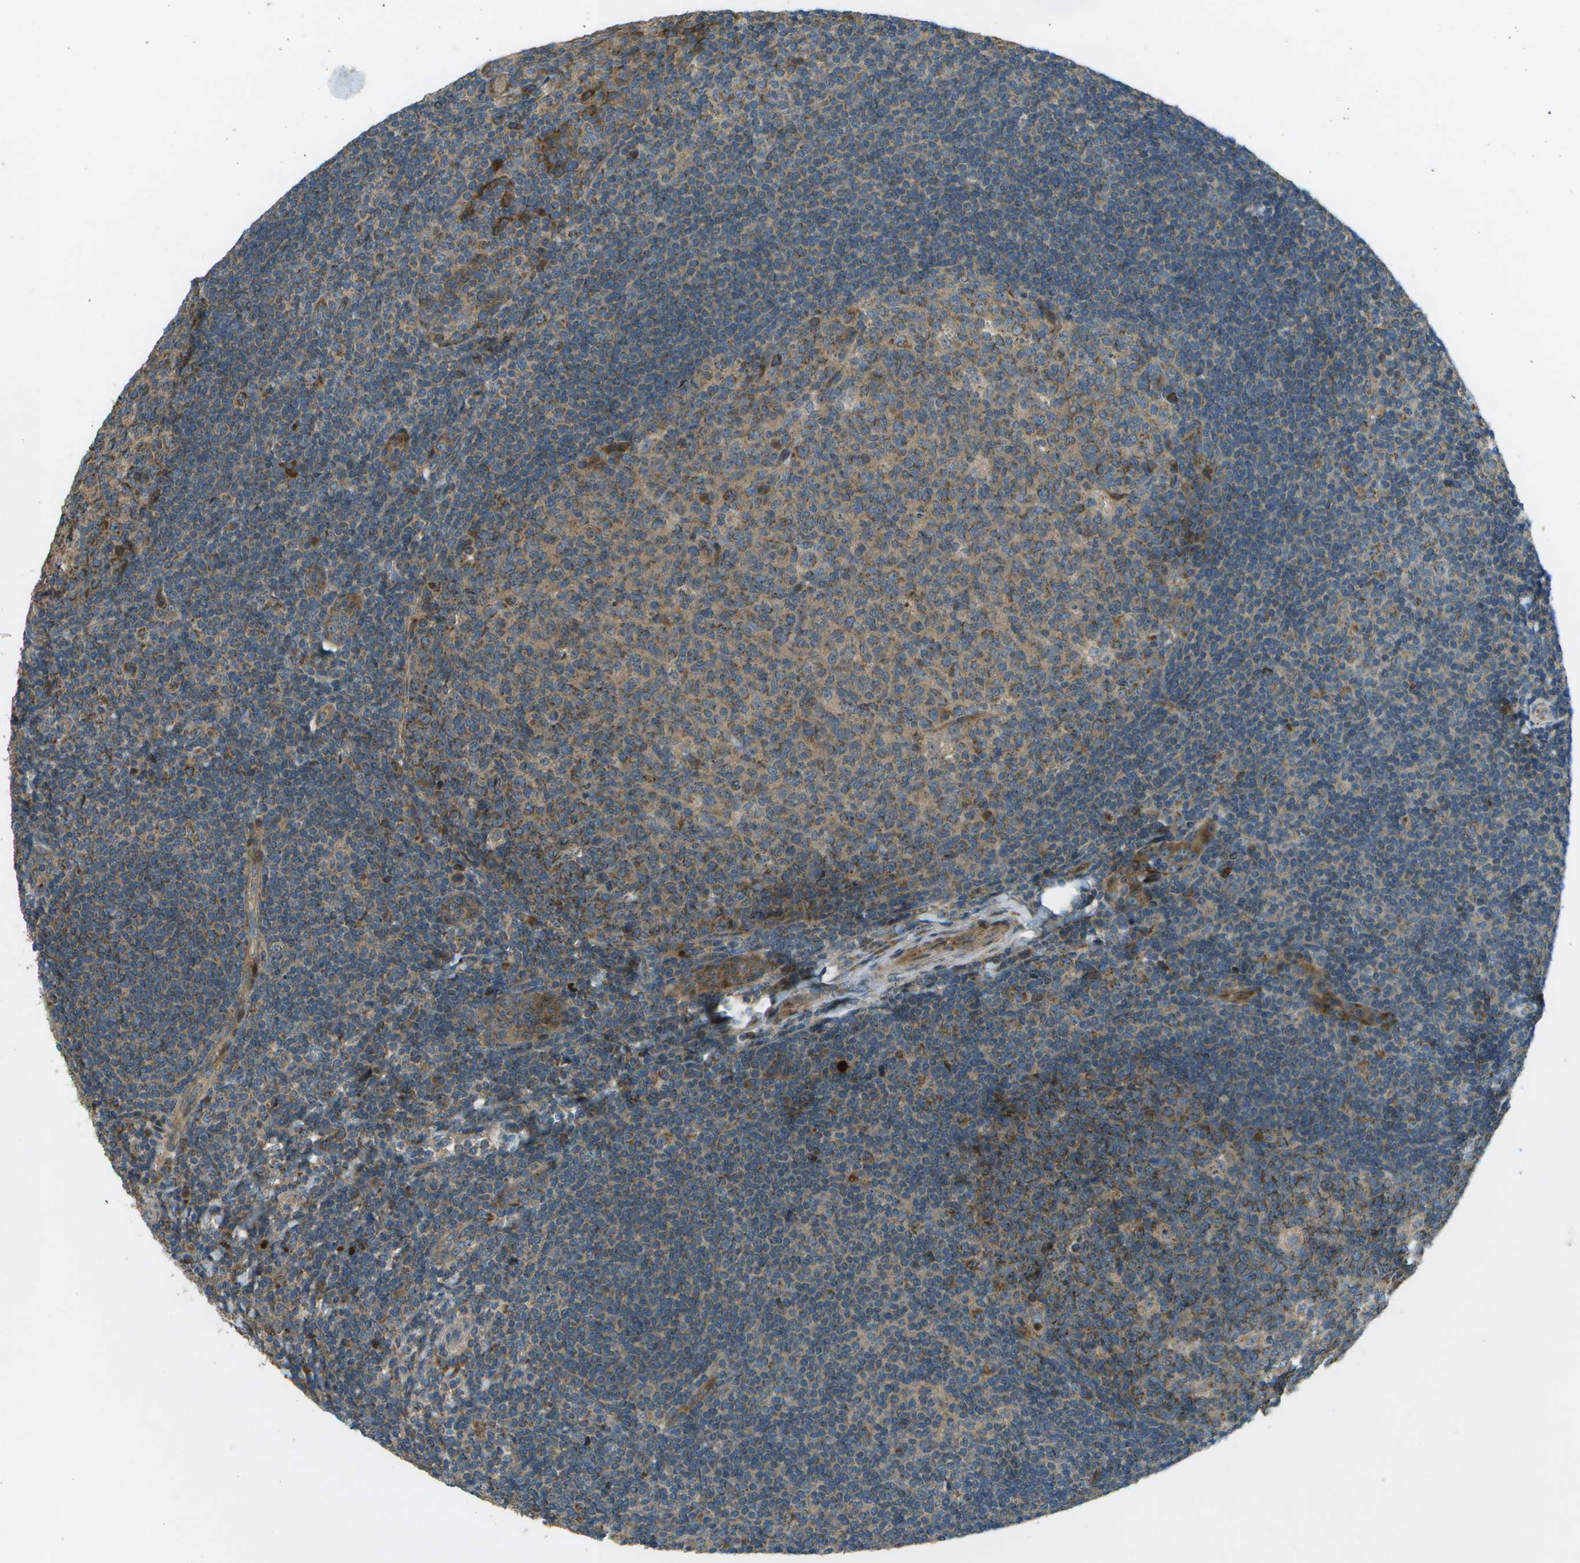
{"staining": {"intensity": "moderate", "quantity": "25%-75%", "location": "cytoplasmic/membranous"}, "tissue": "tonsil", "cell_type": "Germinal center cells", "image_type": "normal", "snomed": [{"axis": "morphology", "description": "Normal tissue, NOS"}, {"axis": "topography", "description": "Tonsil"}], "caption": "DAB (3,3'-diaminobenzidine) immunohistochemical staining of normal human tonsil exhibits moderate cytoplasmic/membranous protein expression in approximately 25%-75% of germinal center cells.", "gene": "PXYLP1", "patient": {"sex": "male", "age": 37}}